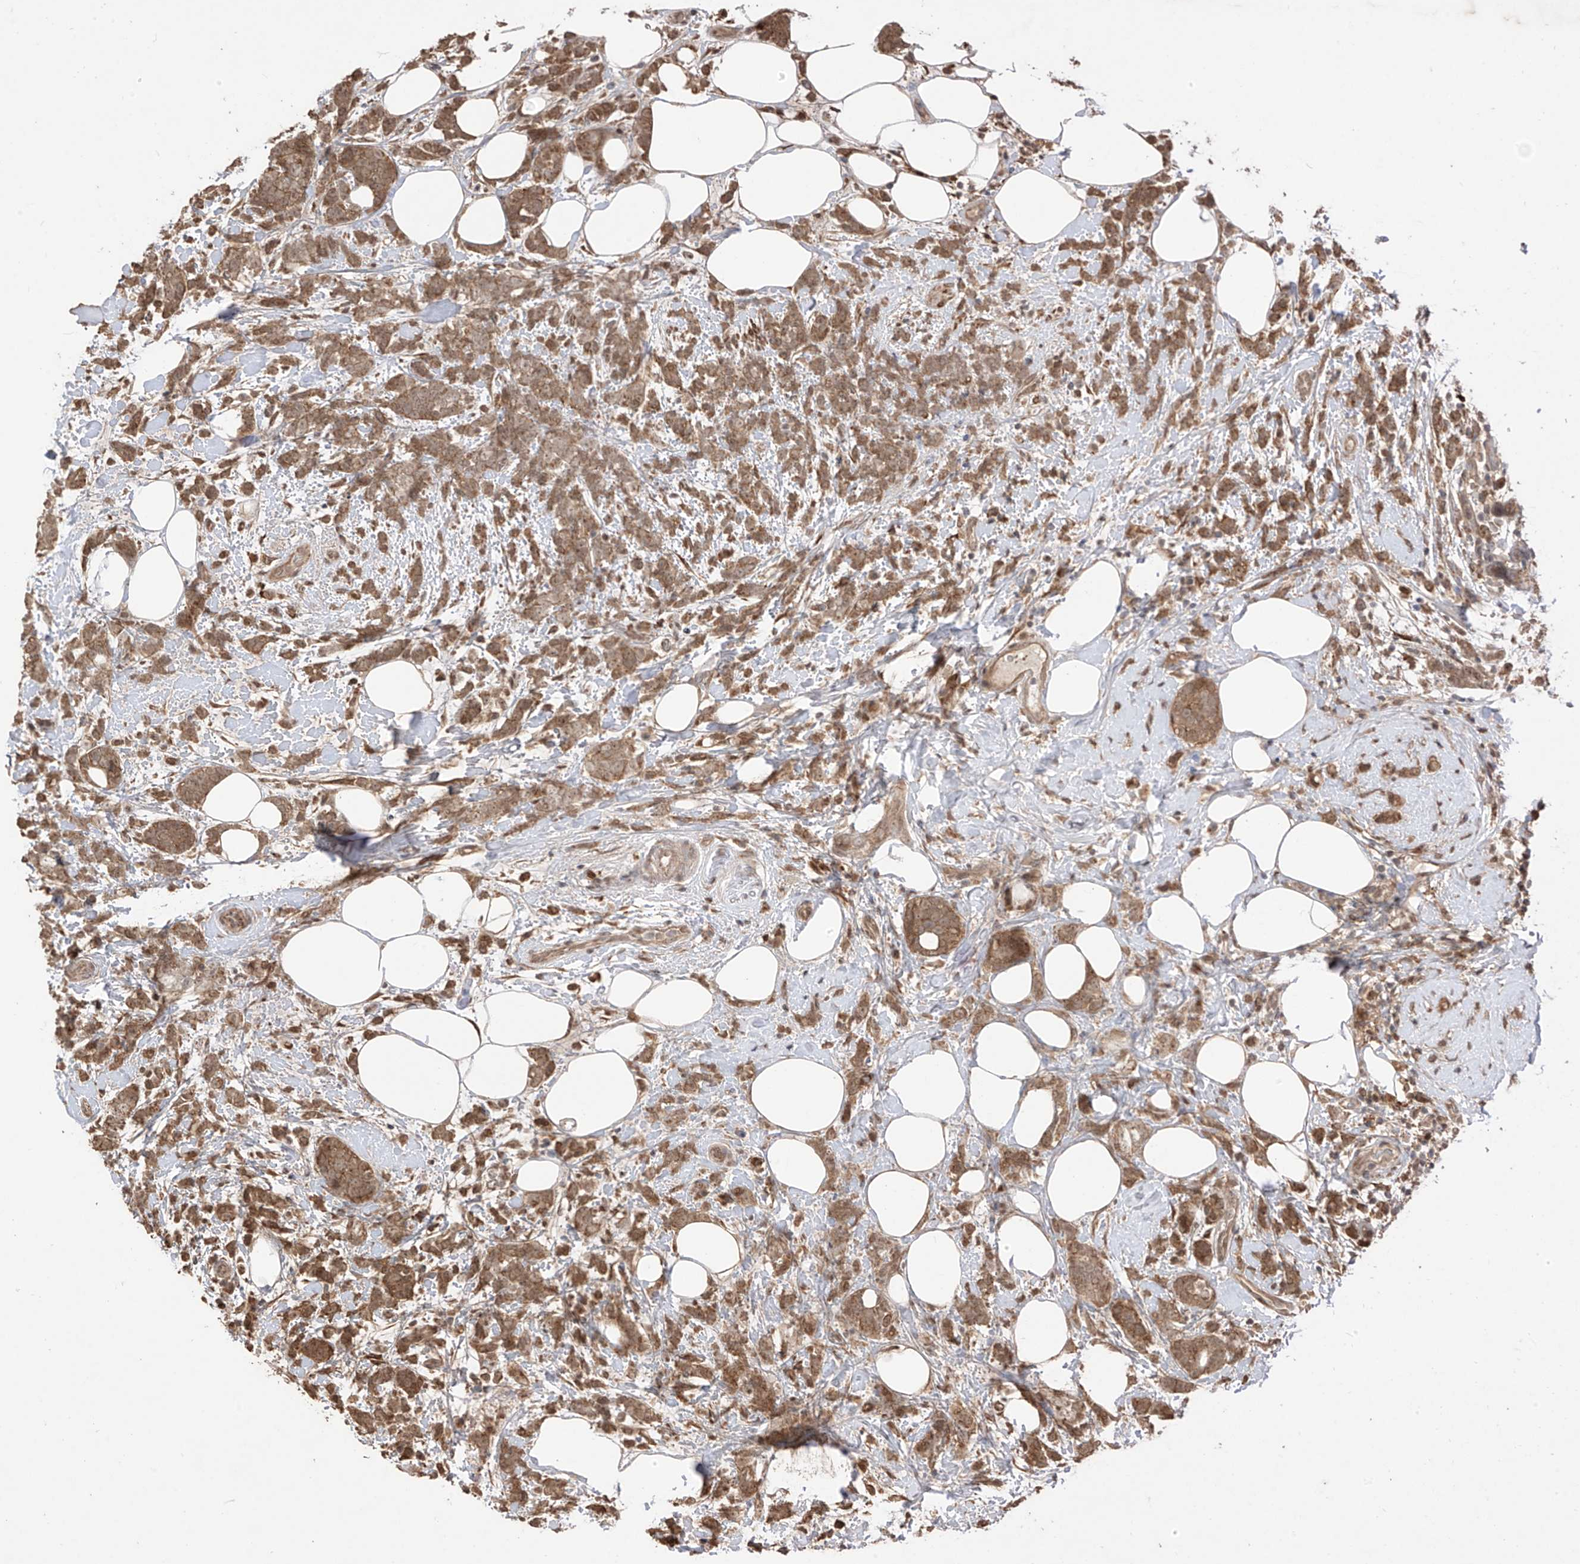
{"staining": {"intensity": "moderate", "quantity": ">75%", "location": "cytoplasmic/membranous"}, "tissue": "breast cancer", "cell_type": "Tumor cells", "image_type": "cancer", "snomed": [{"axis": "morphology", "description": "Lobular carcinoma"}, {"axis": "topography", "description": "Breast"}], "caption": "An image showing moderate cytoplasmic/membranous positivity in about >75% of tumor cells in breast cancer, as visualized by brown immunohistochemical staining.", "gene": "LATS1", "patient": {"sex": "female", "age": 58}}